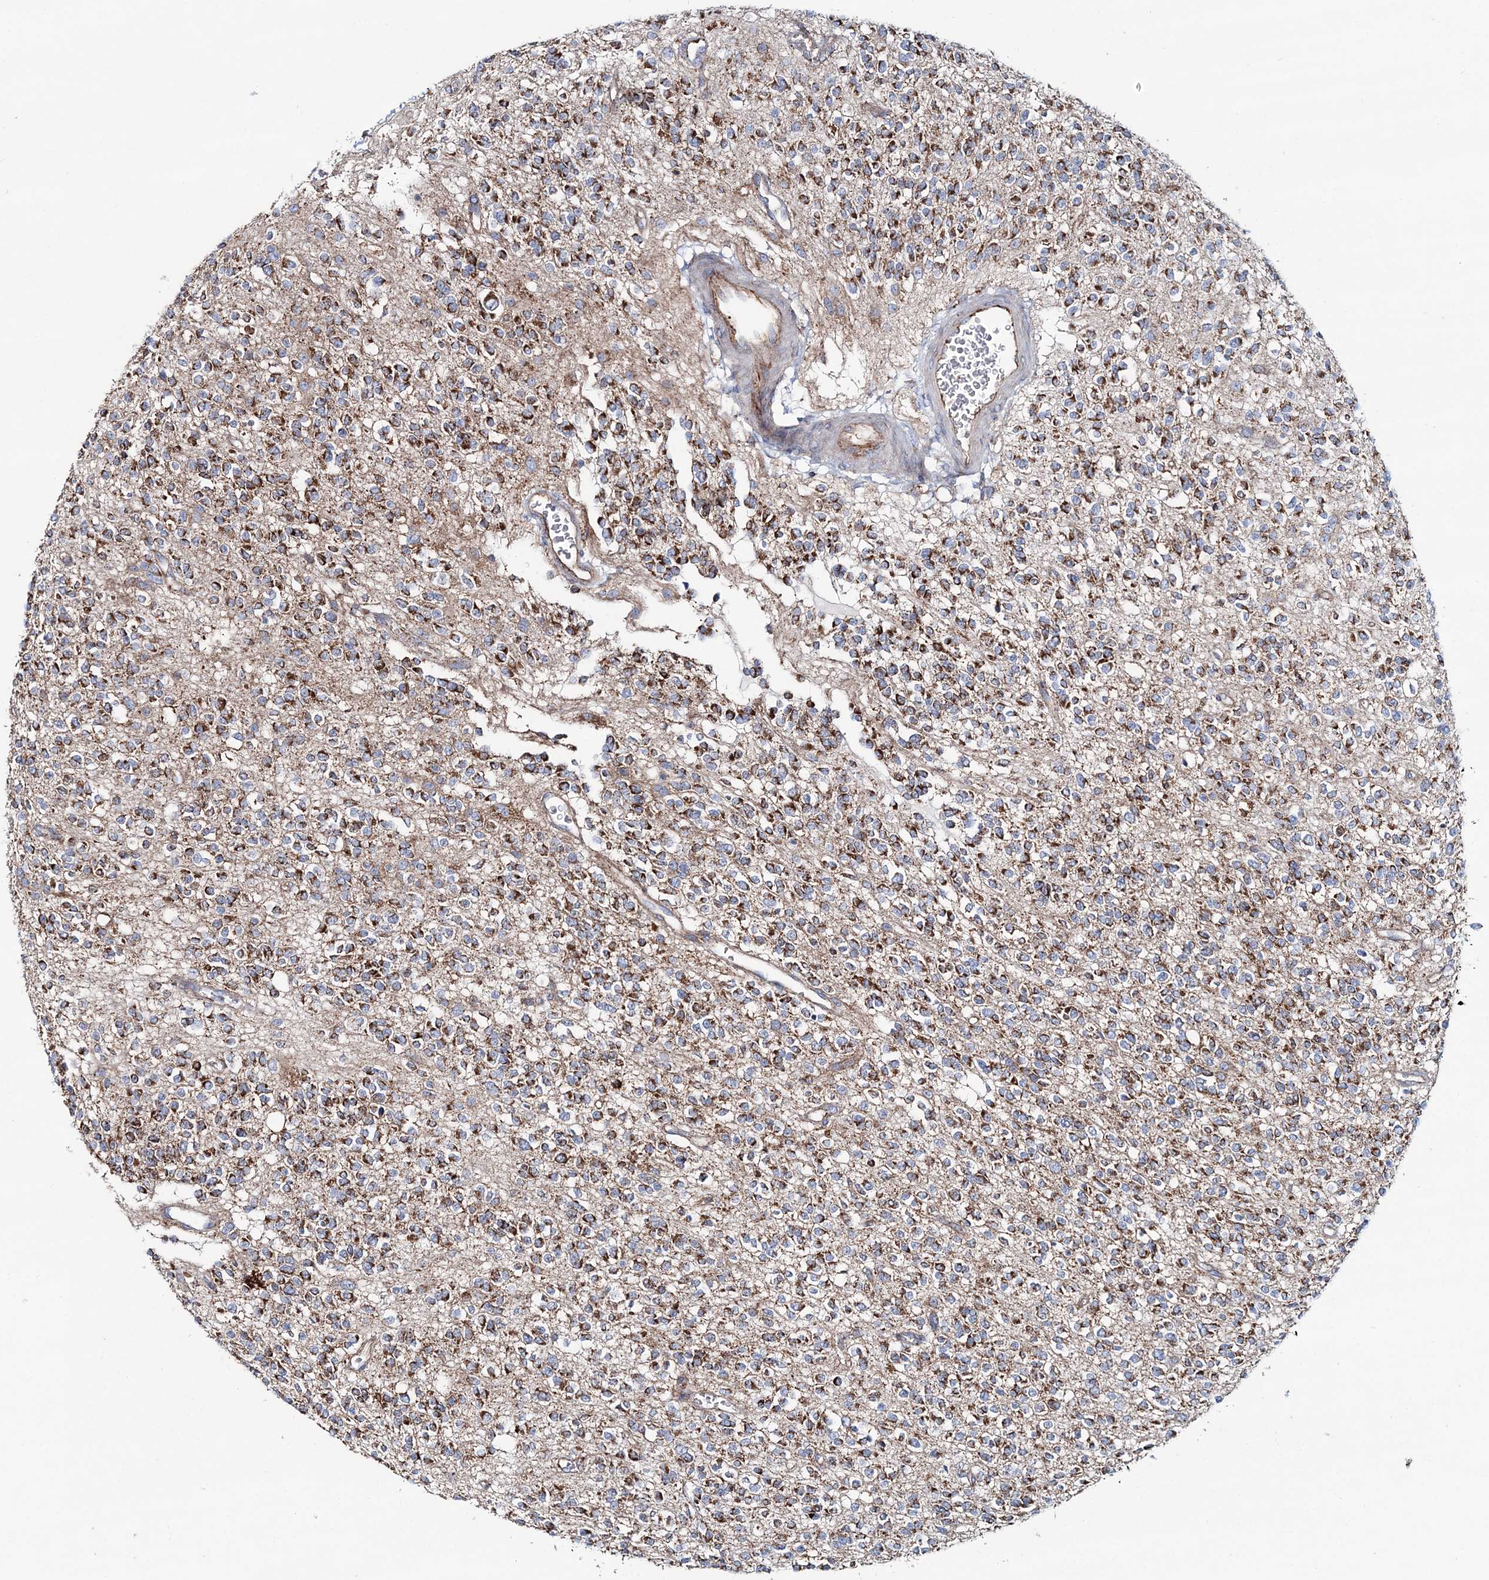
{"staining": {"intensity": "moderate", "quantity": ">75%", "location": "cytoplasmic/membranous"}, "tissue": "glioma", "cell_type": "Tumor cells", "image_type": "cancer", "snomed": [{"axis": "morphology", "description": "Glioma, malignant, High grade"}, {"axis": "topography", "description": "Brain"}], "caption": "Tumor cells demonstrate medium levels of moderate cytoplasmic/membranous expression in about >75% of cells in human malignant high-grade glioma.", "gene": "ARHGAP6", "patient": {"sex": "male", "age": 34}}